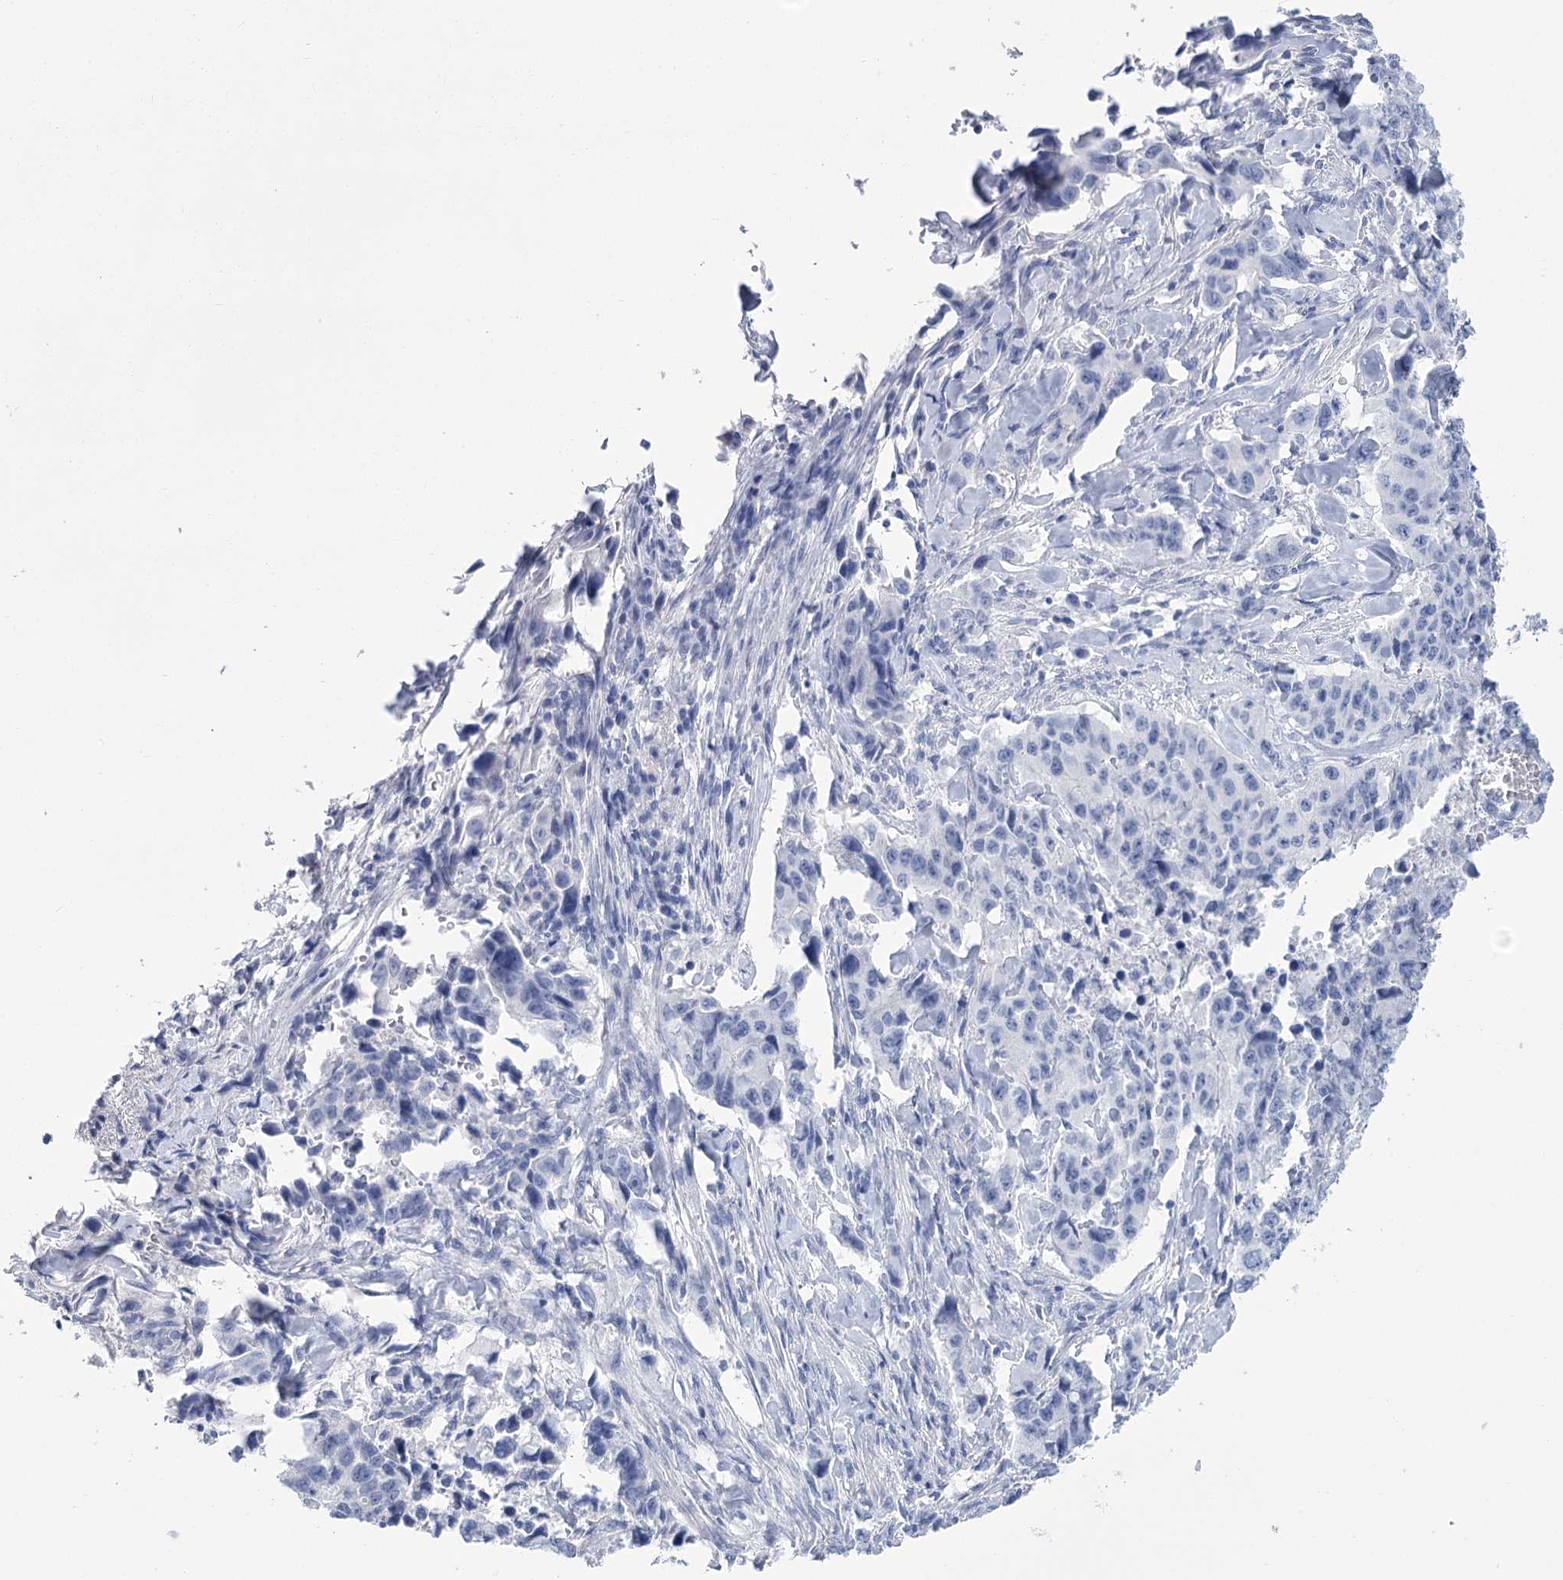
{"staining": {"intensity": "negative", "quantity": "none", "location": "none"}, "tissue": "lung cancer", "cell_type": "Tumor cells", "image_type": "cancer", "snomed": [{"axis": "morphology", "description": "Adenocarcinoma, NOS"}, {"axis": "topography", "description": "Lung"}], "caption": "Lung cancer stained for a protein using immunohistochemistry demonstrates no expression tumor cells.", "gene": "PBLD", "patient": {"sex": "female", "age": 51}}